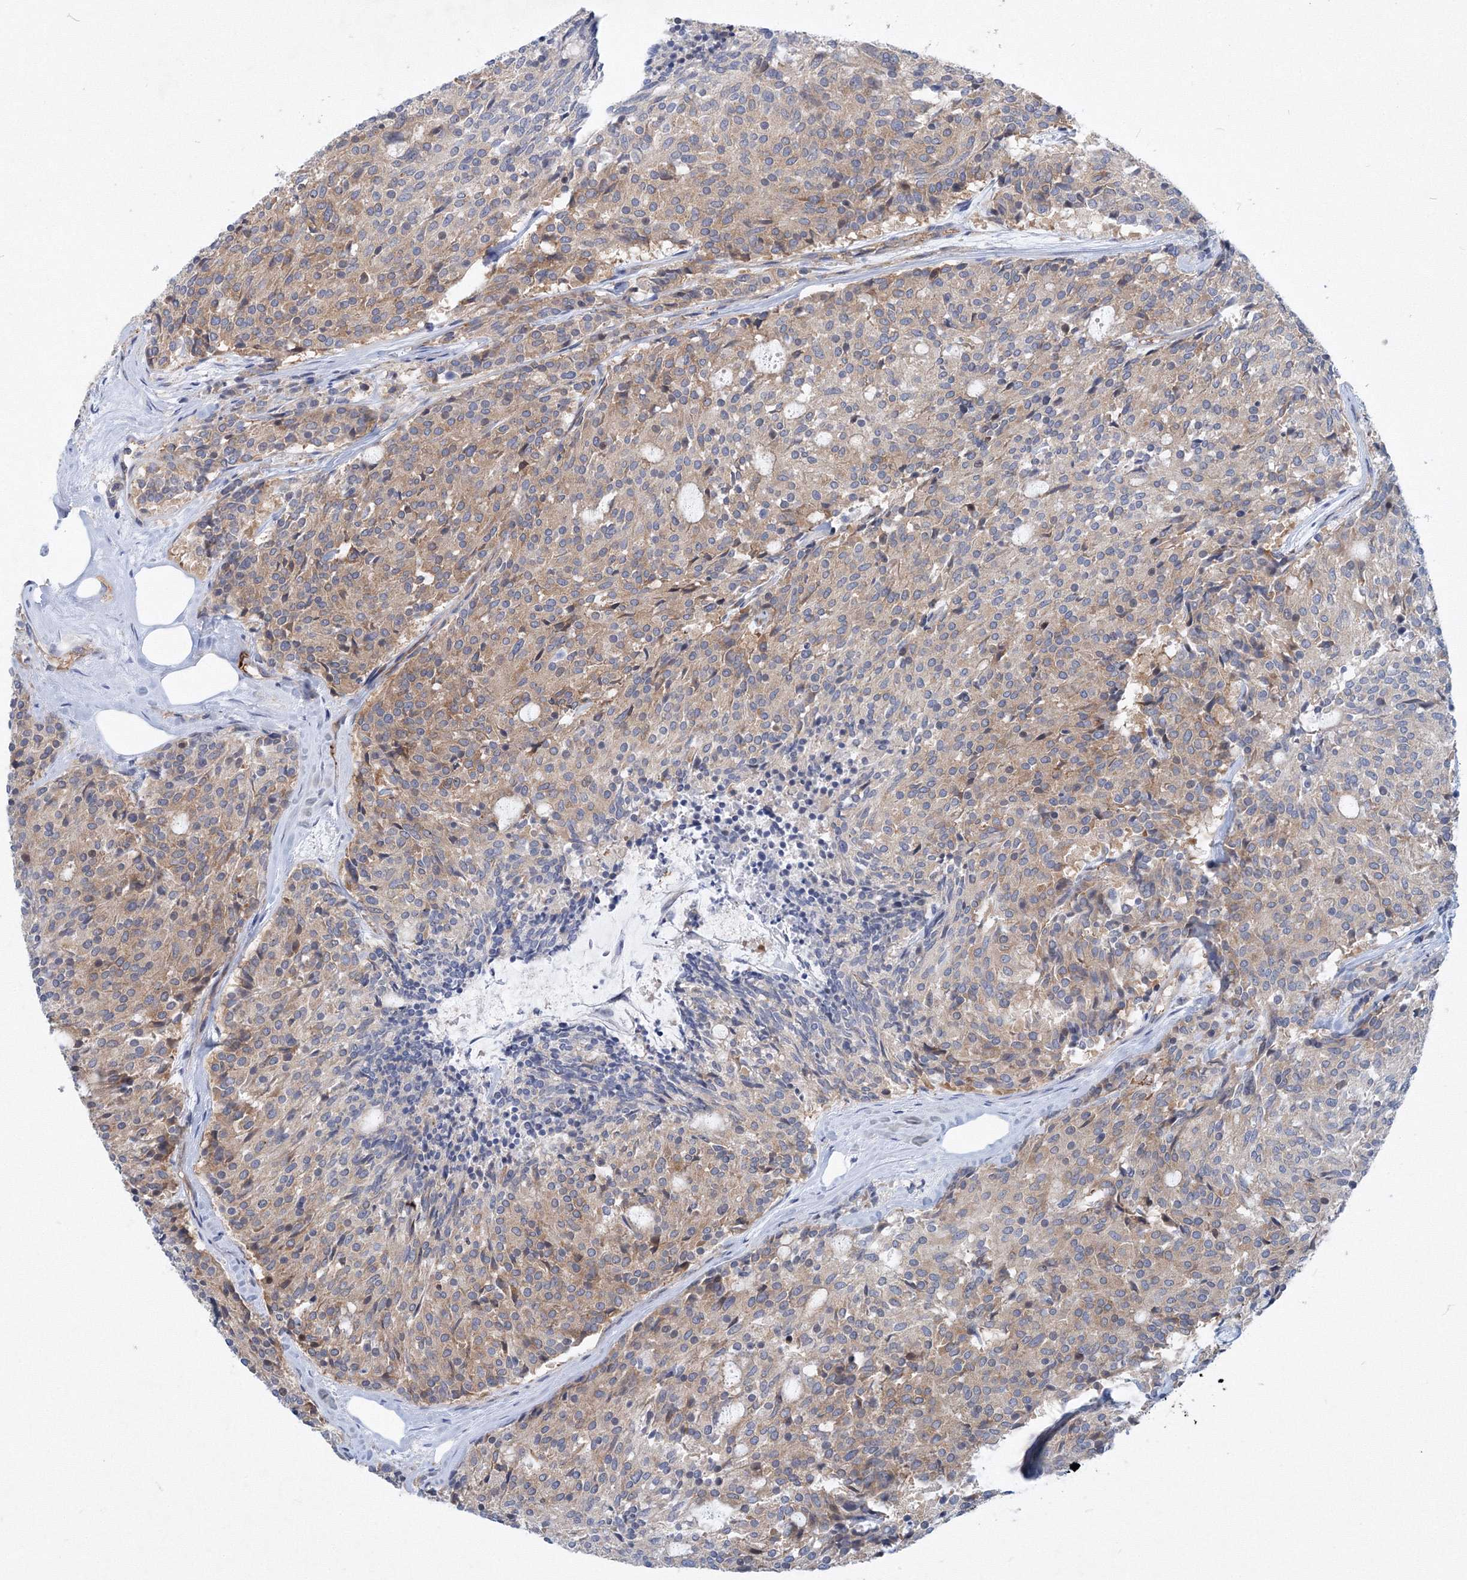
{"staining": {"intensity": "weak", "quantity": ">75%", "location": "cytoplasmic/membranous"}, "tissue": "carcinoid", "cell_type": "Tumor cells", "image_type": "cancer", "snomed": [{"axis": "morphology", "description": "Carcinoid, malignant, NOS"}, {"axis": "topography", "description": "Pancreas"}], "caption": "Weak cytoplasmic/membranous expression is seen in about >75% of tumor cells in carcinoid.", "gene": "TANC1", "patient": {"sex": "female", "age": 54}}